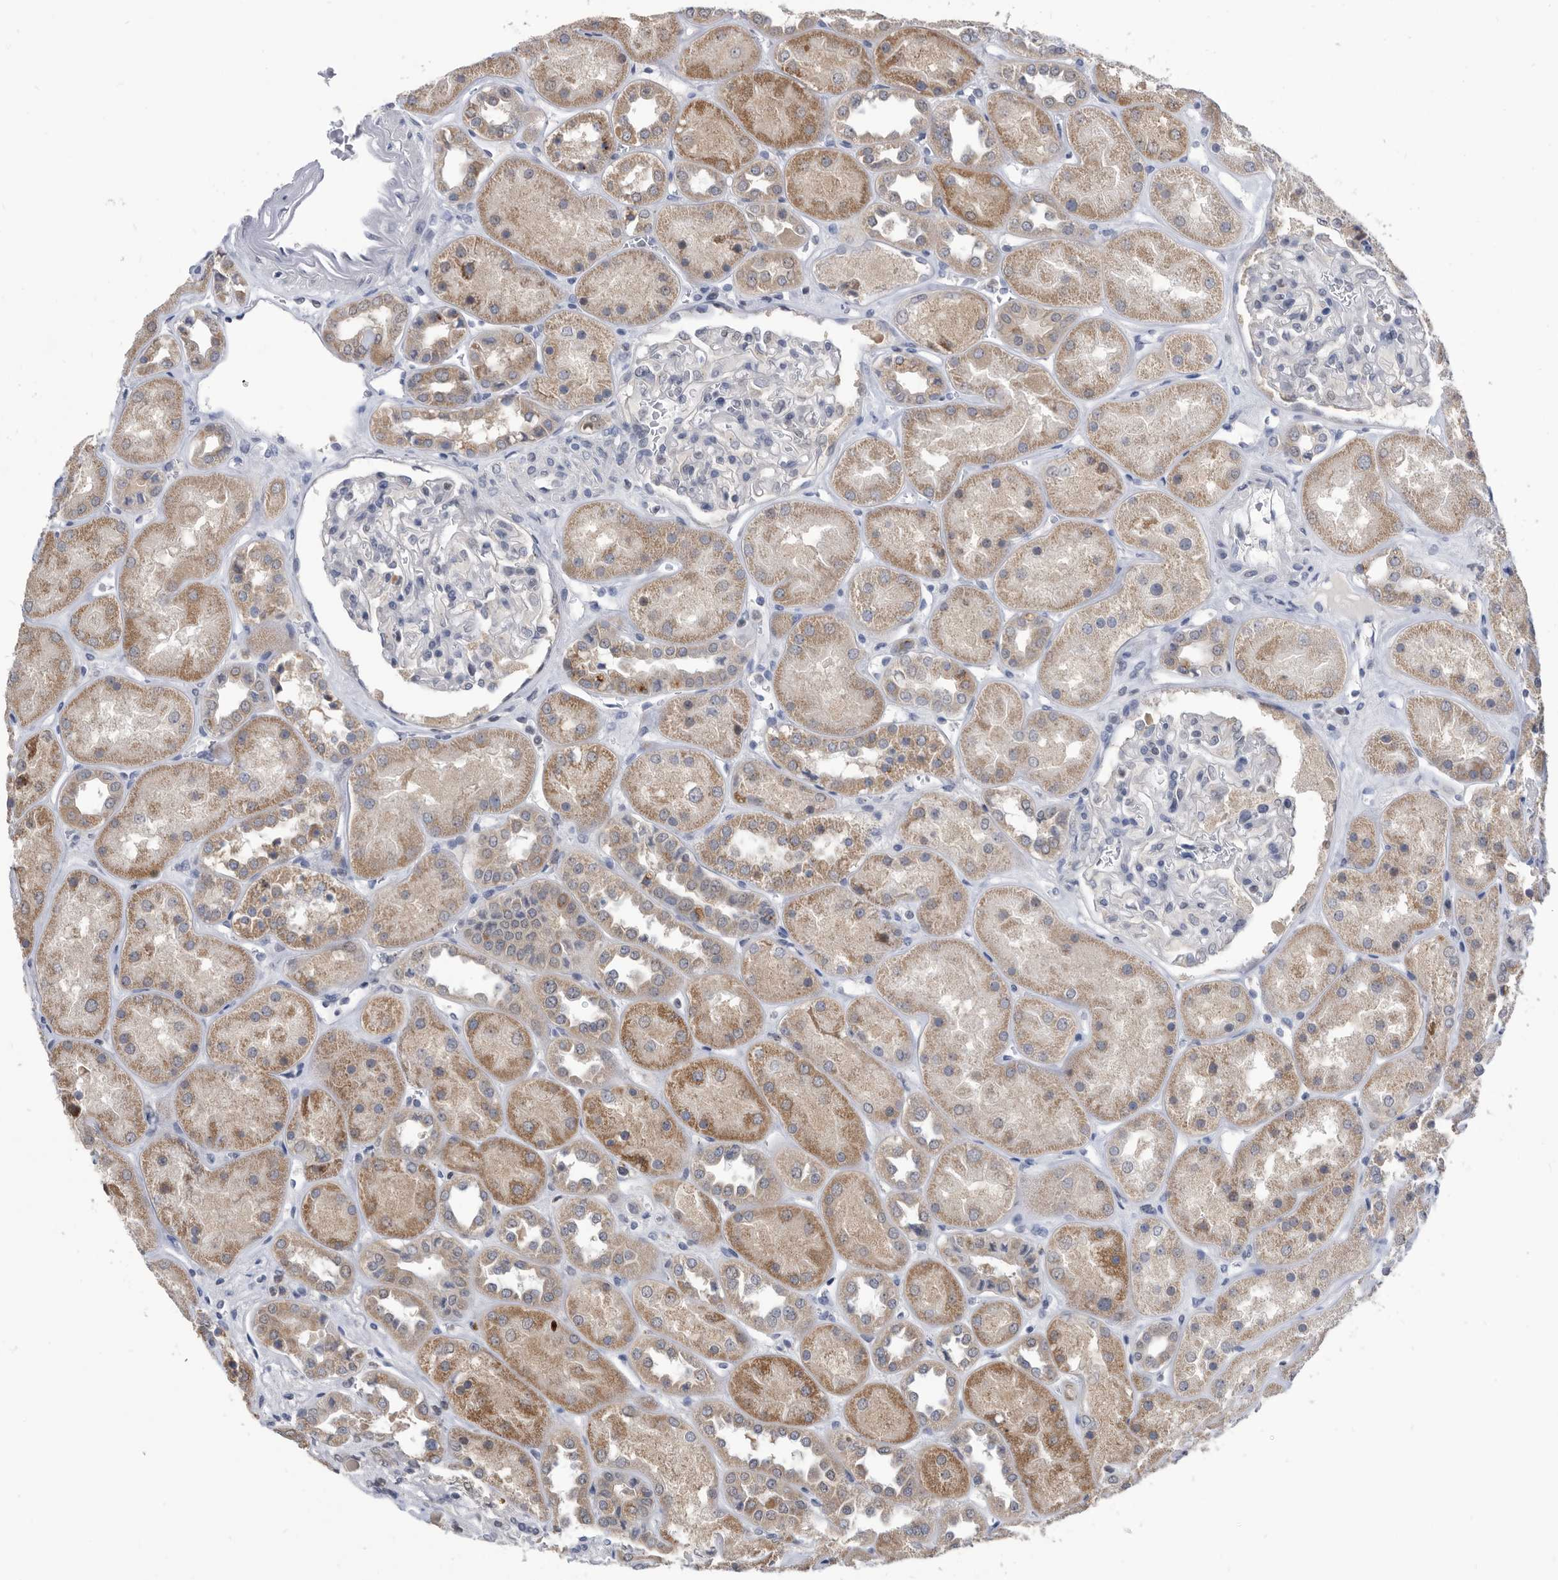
{"staining": {"intensity": "negative", "quantity": "none", "location": "none"}, "tissue": "kidney", "cell_type": "Cells in glomeruli", "image_type": "normal", "snomed": [{"axis": "morphology", "description": "Normal tissue, NOS"}, {"axis": "topography", "description": "Kidney"}], "caption": "DAB (3,3'-diaminobenzidine) immunohistochemical staining of benign human kidney displays no significant staining in cells in glomeruli. The staining is performed using DAB brown chromogen with nuclei counter-stained in using hematoxylin.", "gene": "TSTD1", "patient": {"sex": "male", "age": 70}}